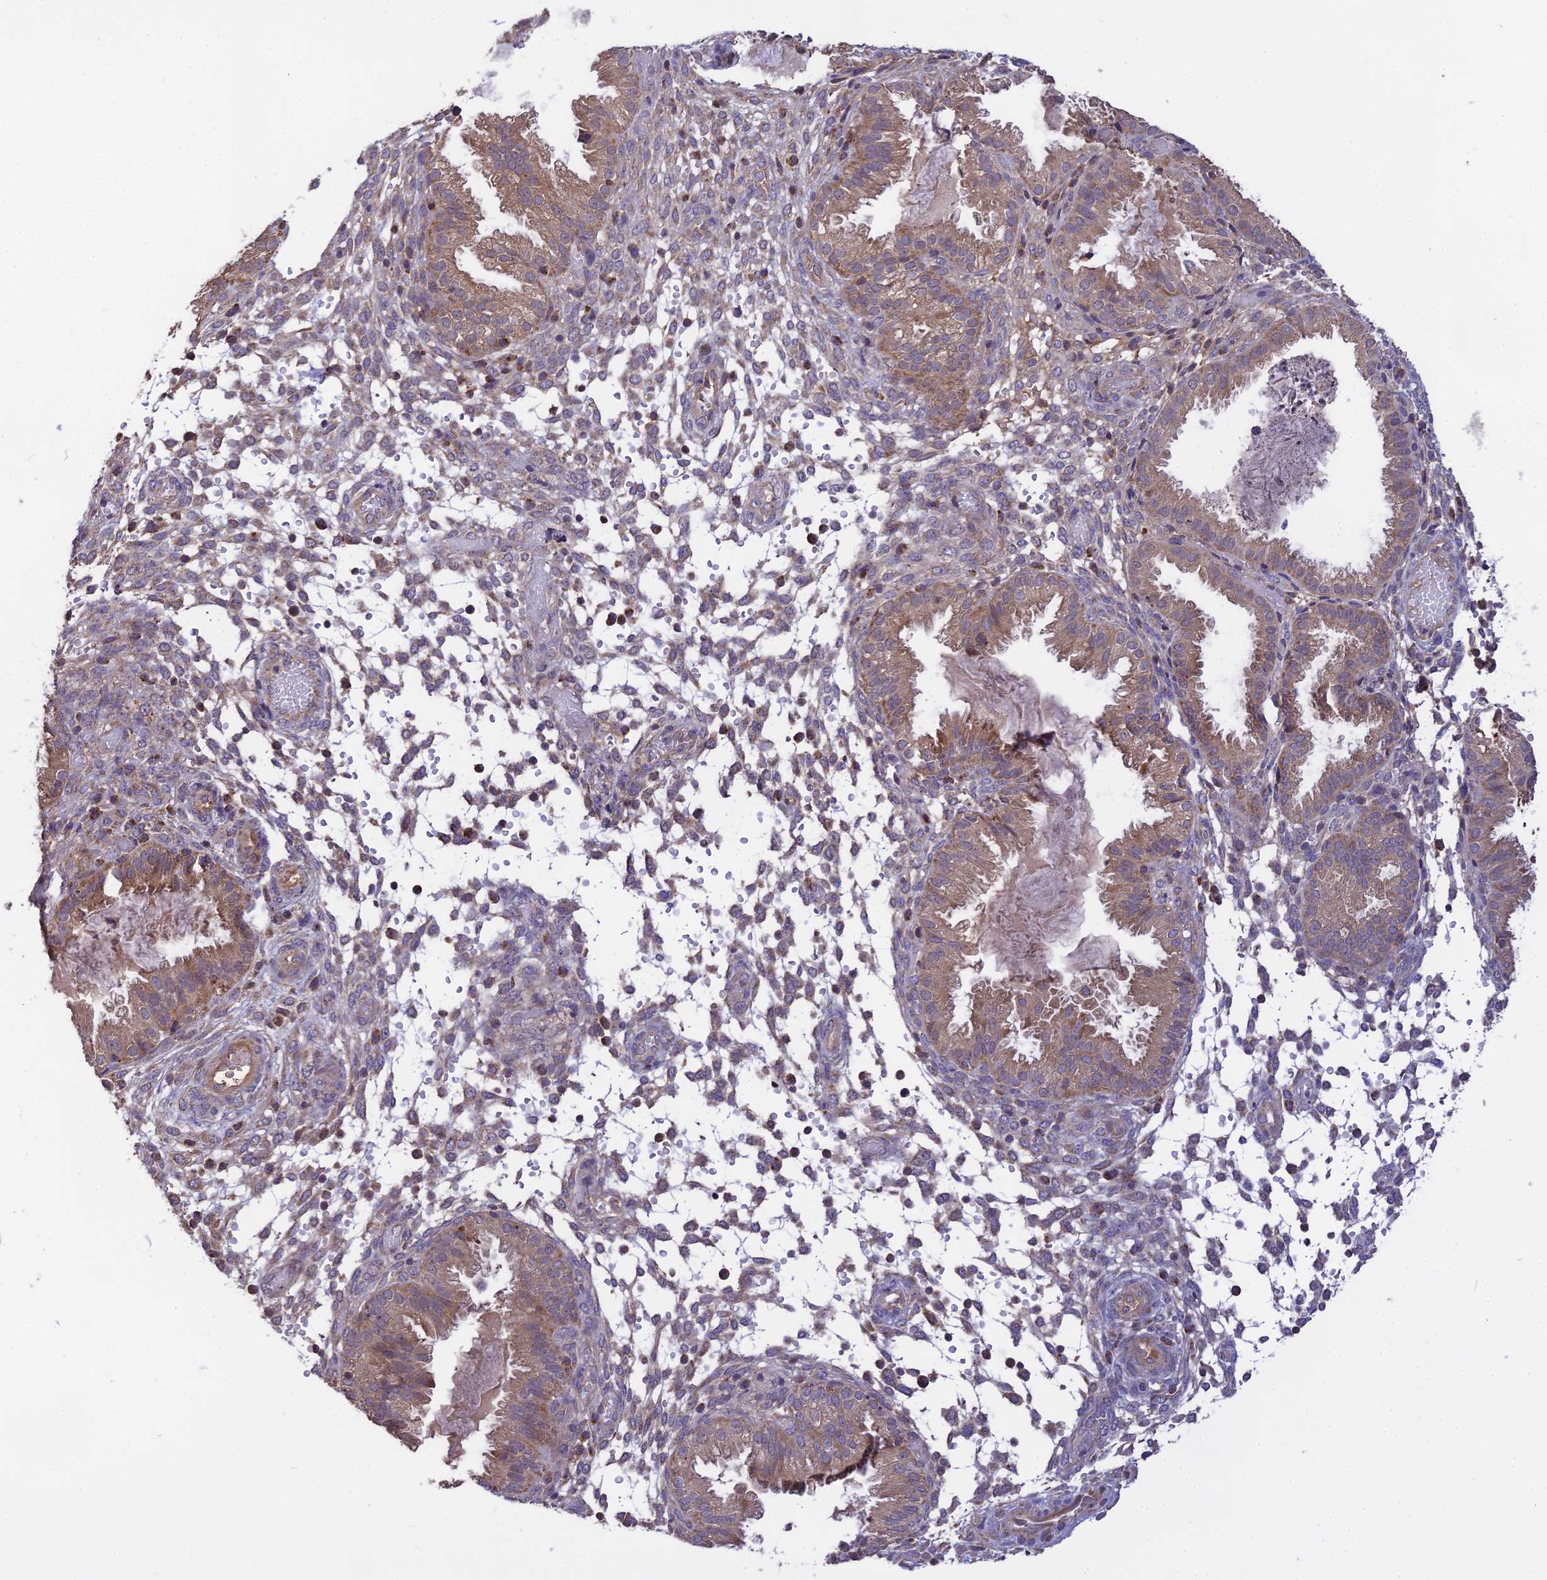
{"staining": {"intensity": "weak", "quantity": "<25%", "location": "cytoplasmic/membranous"}, "tissue": "endometrium", "cell_type": "Cells in endometrial stroma", "image_type": "normal", "snomed": [{"axis": "morphology", "description": "Normal tissue, NOS"}, {"axis": "topography", "description": "Endometrium"}], "caption": "Endometrium was stained to show a protein in brown. There is no significant staining in cells in endometrial stroma. (Immunohistochemistry, brightfield microscopy, high magnification).", "gene": "NUDT8", "patient": {"sex": "female", "age": 33}}